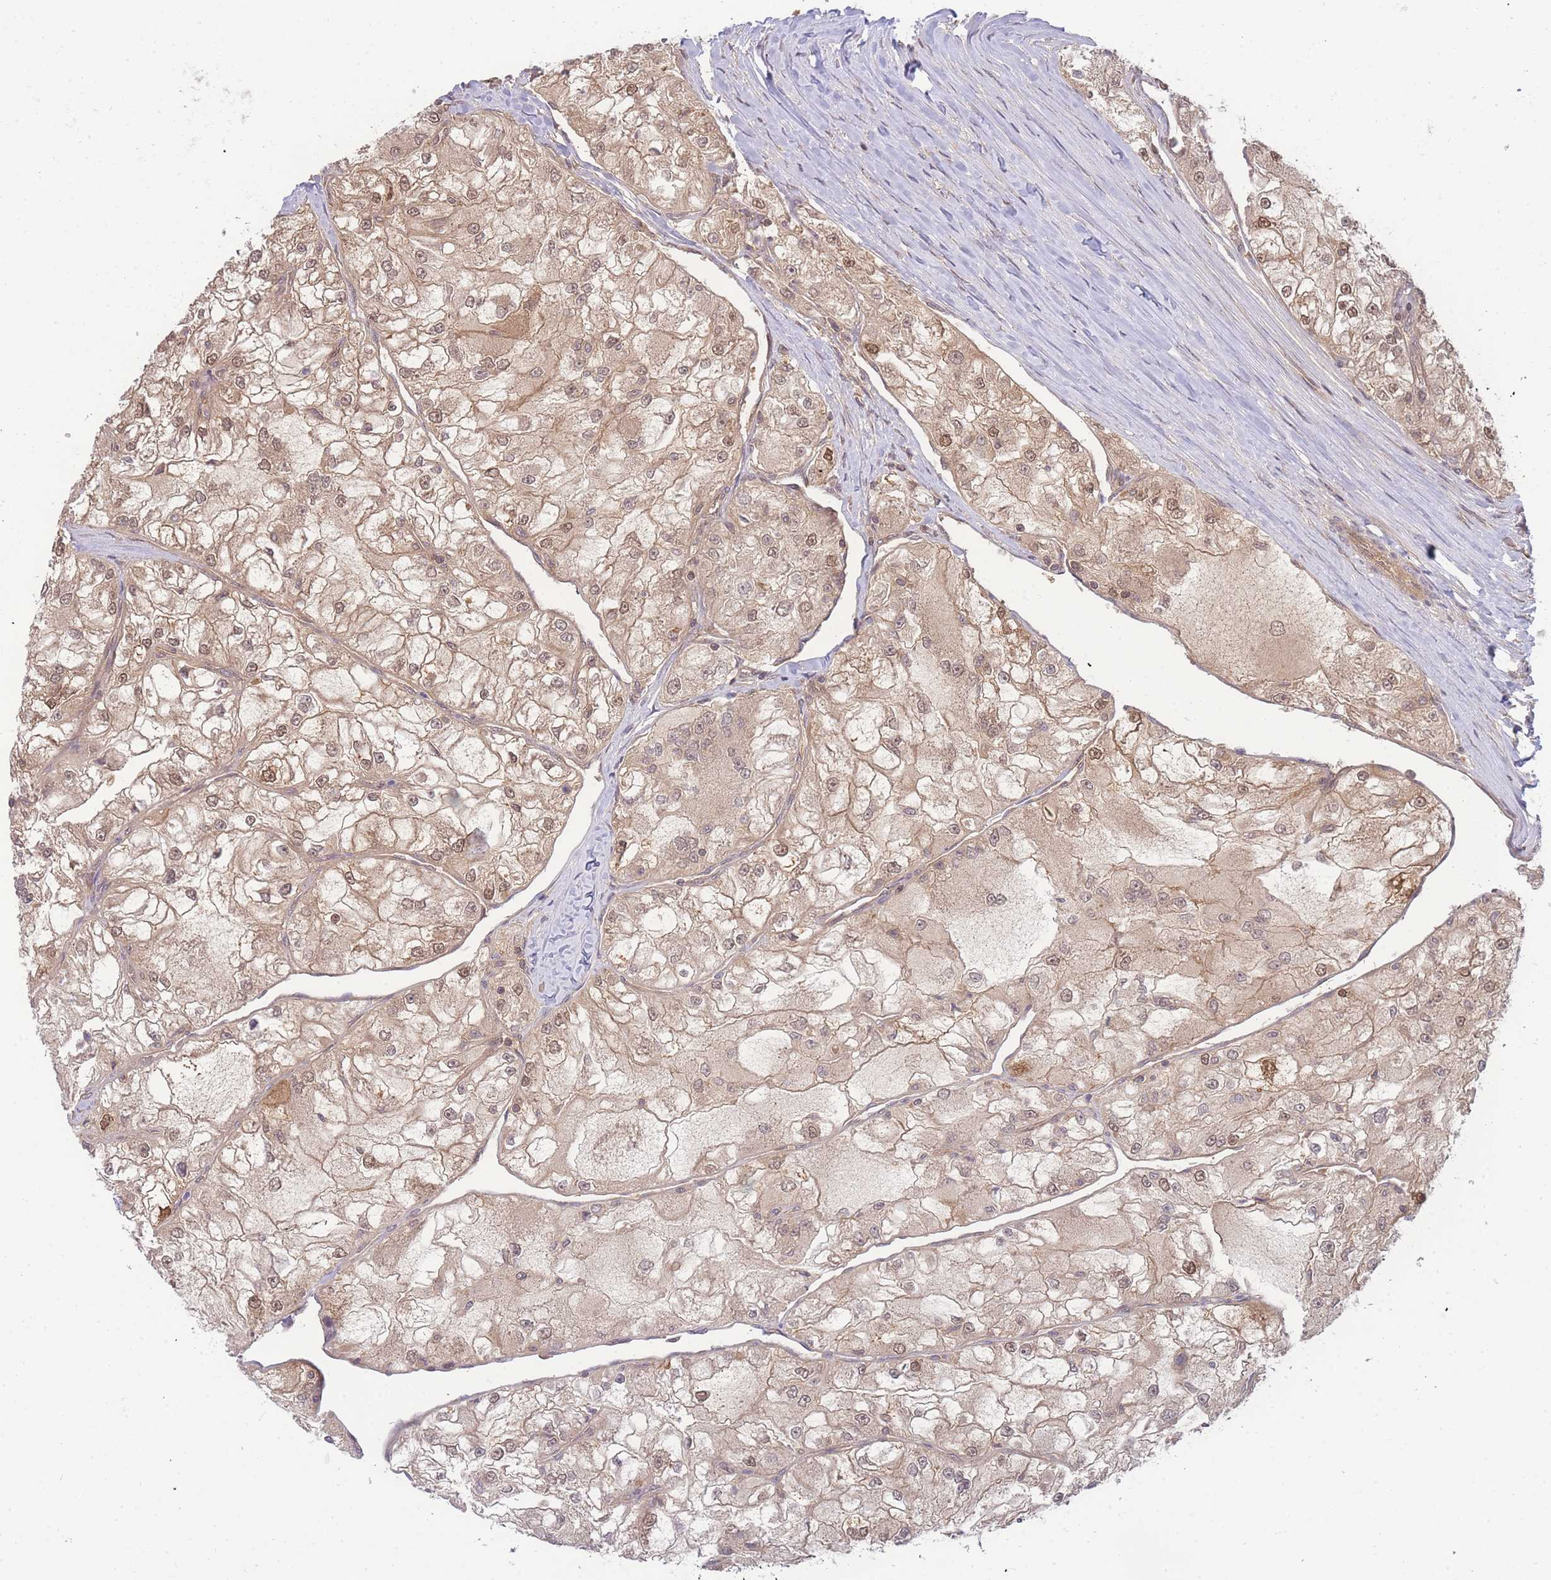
{"staining": {"intensity": "weak", "quantity": "25%-75%", "location": "cytoplasmic/membranous,nuclear"}, "tissue": "renal cancer", "cell_type": "Tumor cells", "image_type": "cancer", "snomed": [{"axis": "morphology", "description": "Adenocarcinoma, NOS"}, {"axis": "topography", "description": "Kidney"}], "caption": "Immunohistochemistry micrograph of human renal cancer stained for a protein (brown), which displays low levels of weak cytoplasmic/membranous and nuclear positivity in approximately 25%-75% of tumor cells.", "gene": "KIAA1191", "patient": {"sex": "female", "age": 72}}